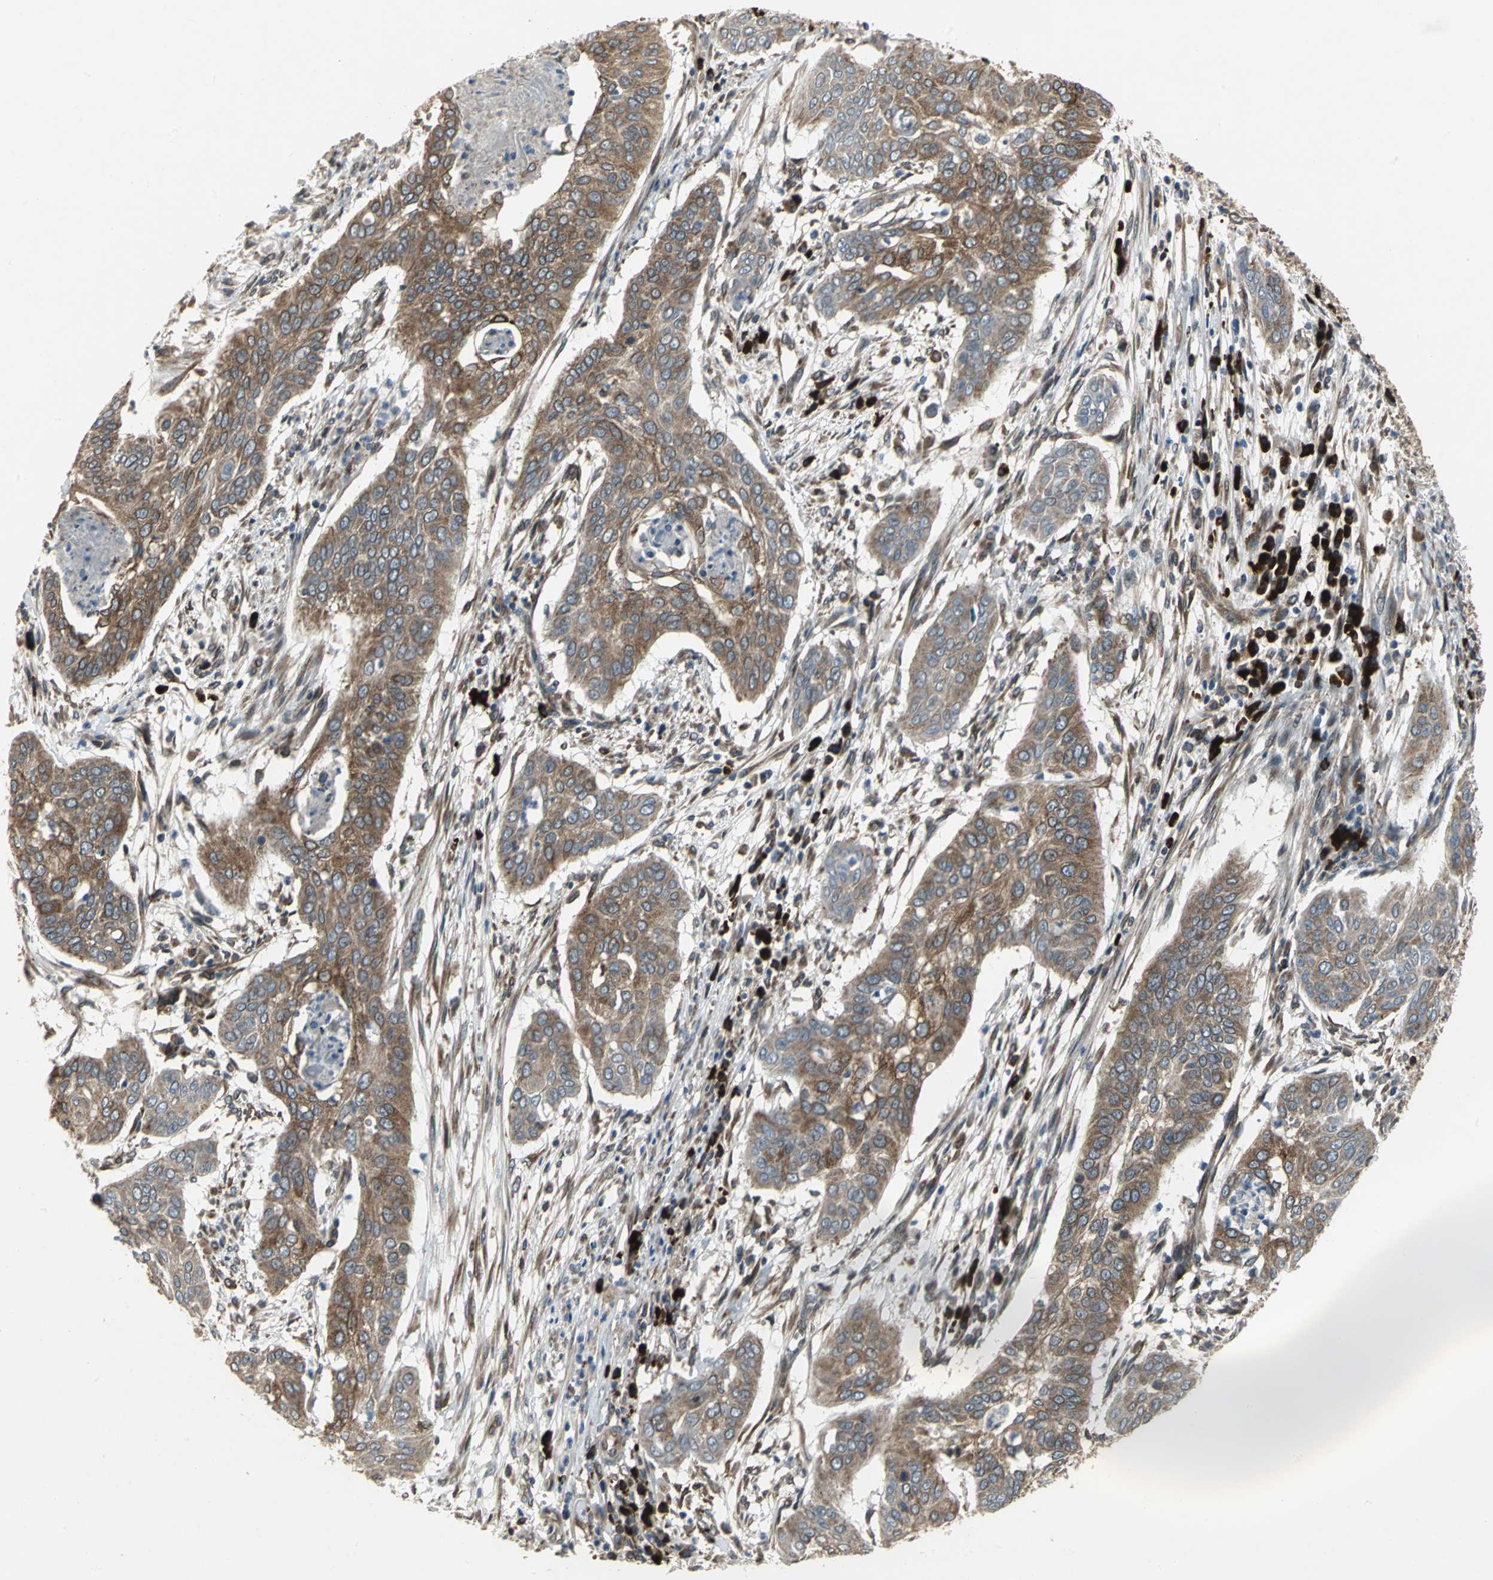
{"staining": {"intensity": "moderate", "quantity": ">75%", "location": "cytoplasmic/membranous"}, "tissue": "cervical cancer", "cell_type": "Tumor cells", "image_type": "cancer", "snomed": [{"axis": "morphology", "description": "Squamous cell carcinoma, NOS"}, {"axis": "topography", "description": "Cervix"}], "caption": "Approximately >75% of tumor cells in cervical cancer (squamous cell carcinoma) show moderate cytoplasmic/membranous protein expression as visualized by brown immunohistochemical staining.", "gene": "SYVN1", "patient": {"sex": "female", "age": 39}}